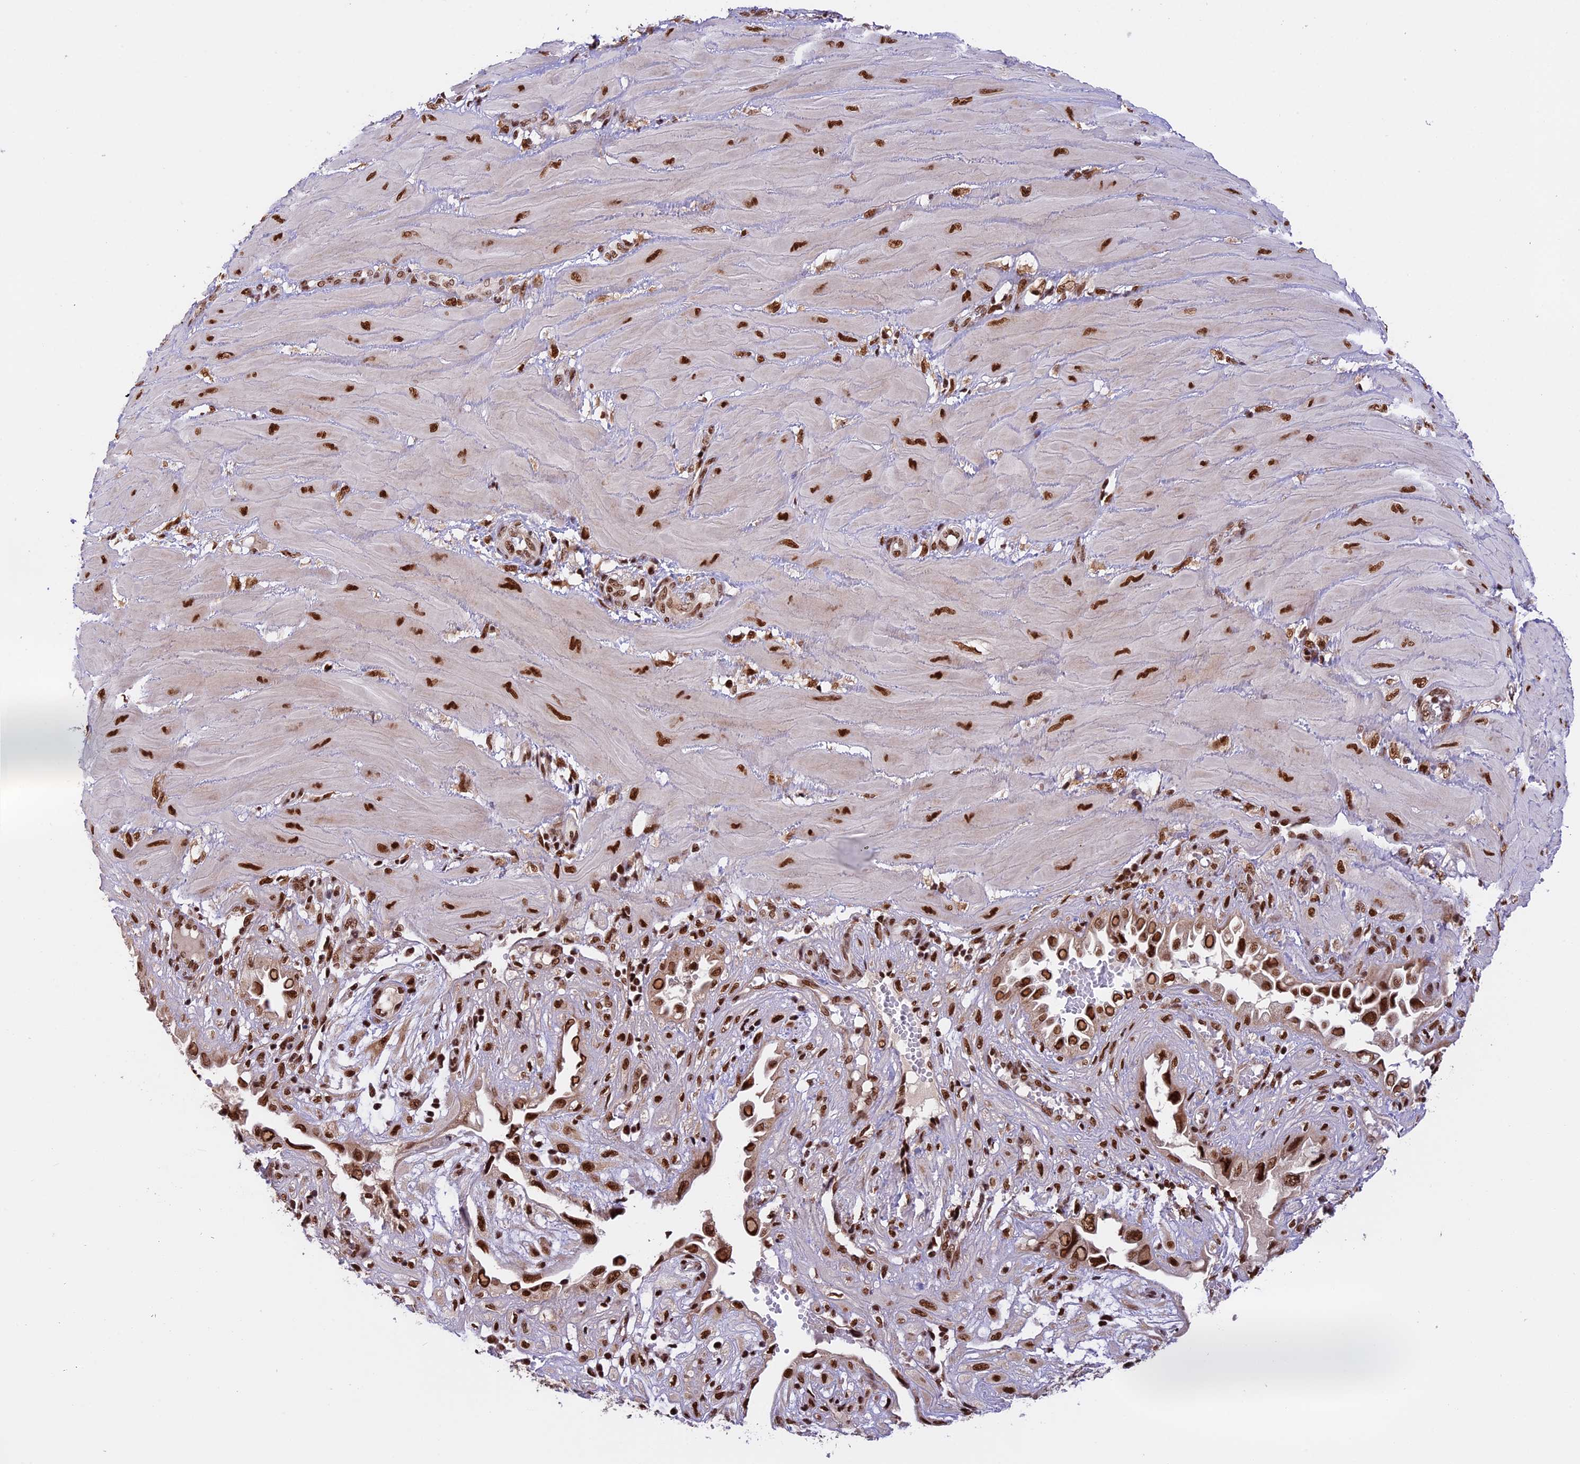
{"staining": {"intensity": "strong", "quantity": ">75%", "location": "nuclear"}, "tissue": "cervical cancer", "cell_type": "Tumor cells", "image_type": "cancer", "snomed": [{"axis": "morphology", "description": "Squamous cell carcinoma, NOS"}, {"axis": "topography", "description": "Cervix"}], "caption": "Human cervical cancer (squamous cell carcinoma) stained for a protein (brown) shows strong nuclear positive expression in about >75% of tumor cells.", "gene": "RAMAC", "patient": {"sex": "female", "age": 36}}